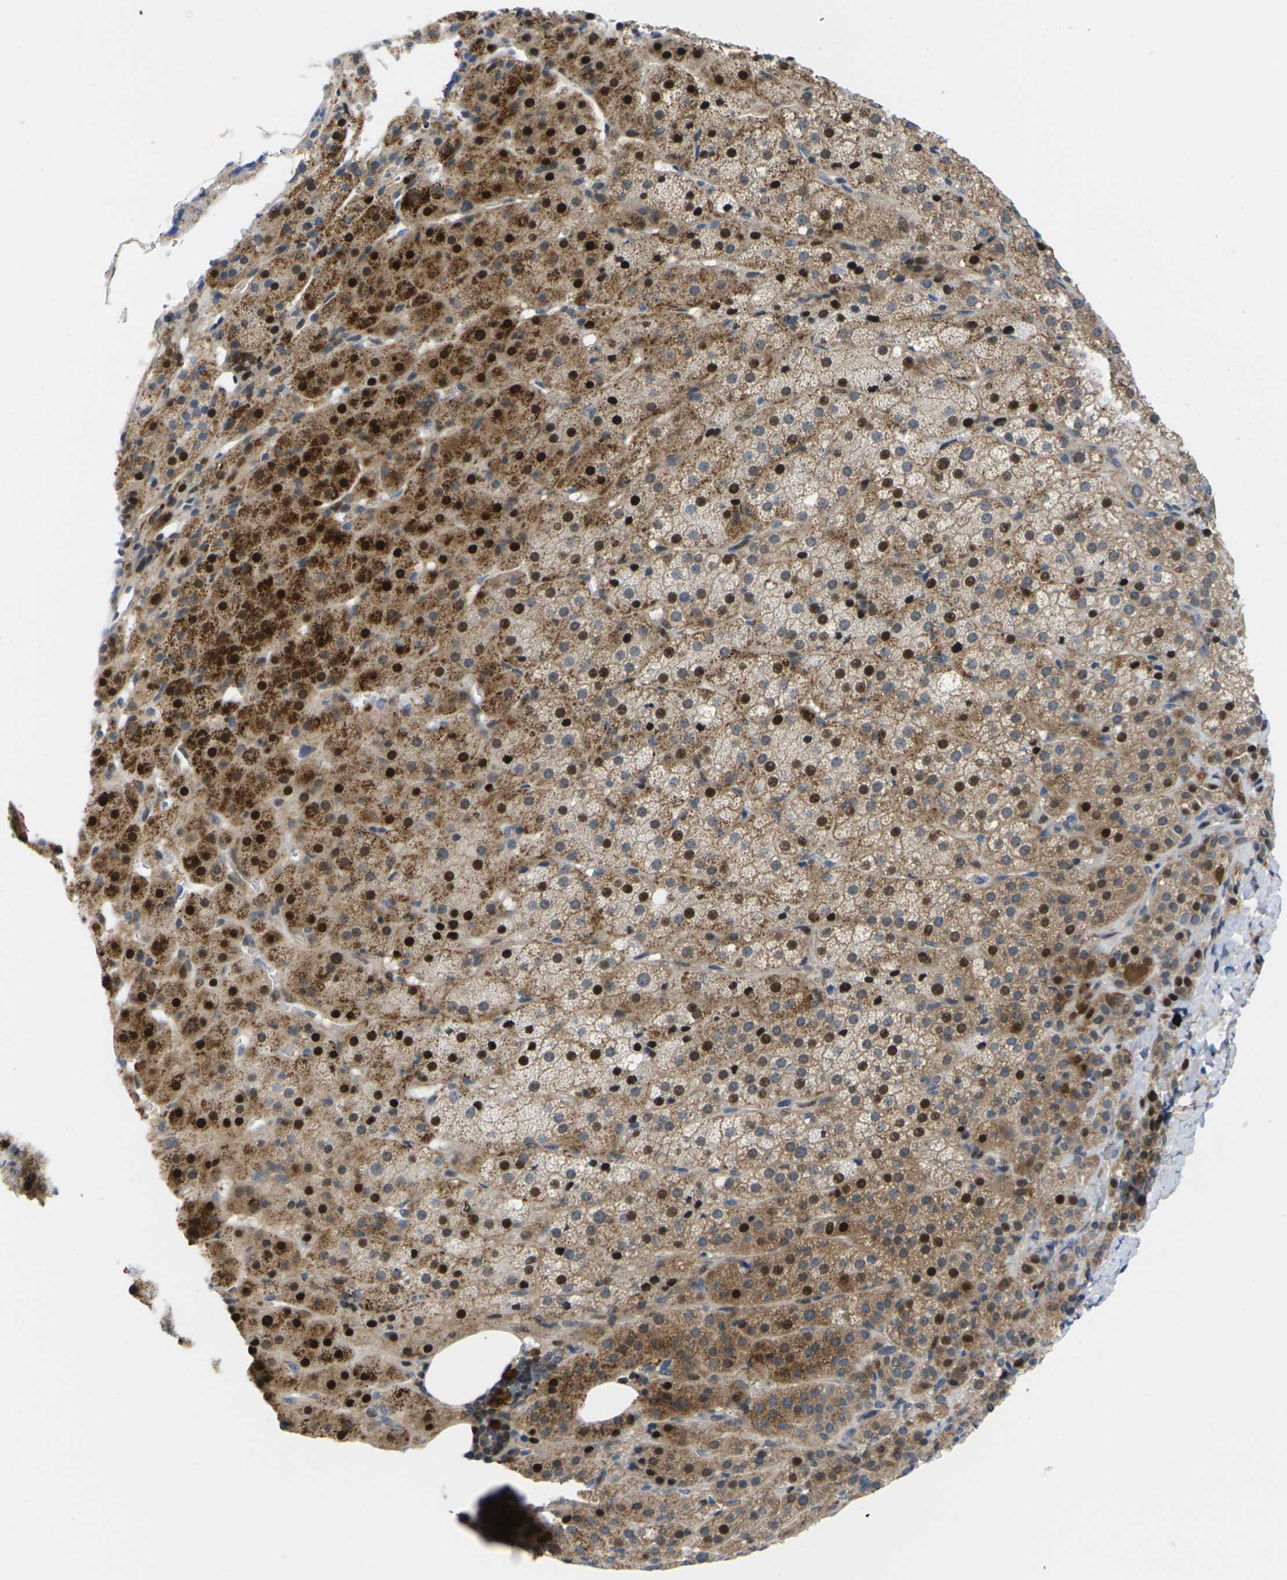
{"staining": {"intensity": "strong", "quantity": ">75%", "location": "cytoplasmic/membranous,nuclear"}, "tissue": "adrenal gland", "cell_type": "Glandular cells", "image_type": "normal", "snomed": [{"axis": "morphology", "description": "Normal tissue, NOS"}, {"axis": "topography", "description": "Adrenal gland"}], "caption": "Adrenal gland stained with IHC reveals strong cytoplasmic/membranous,nuclear expression in about >75% of glandular cells. The staining is performed using DAB brown chromogen to label protein expression. The nuclei are counter-stained blue using hematoxylin.", "gene": "RPS6KA3", "patient": {"sex": "female", "age": 57}}